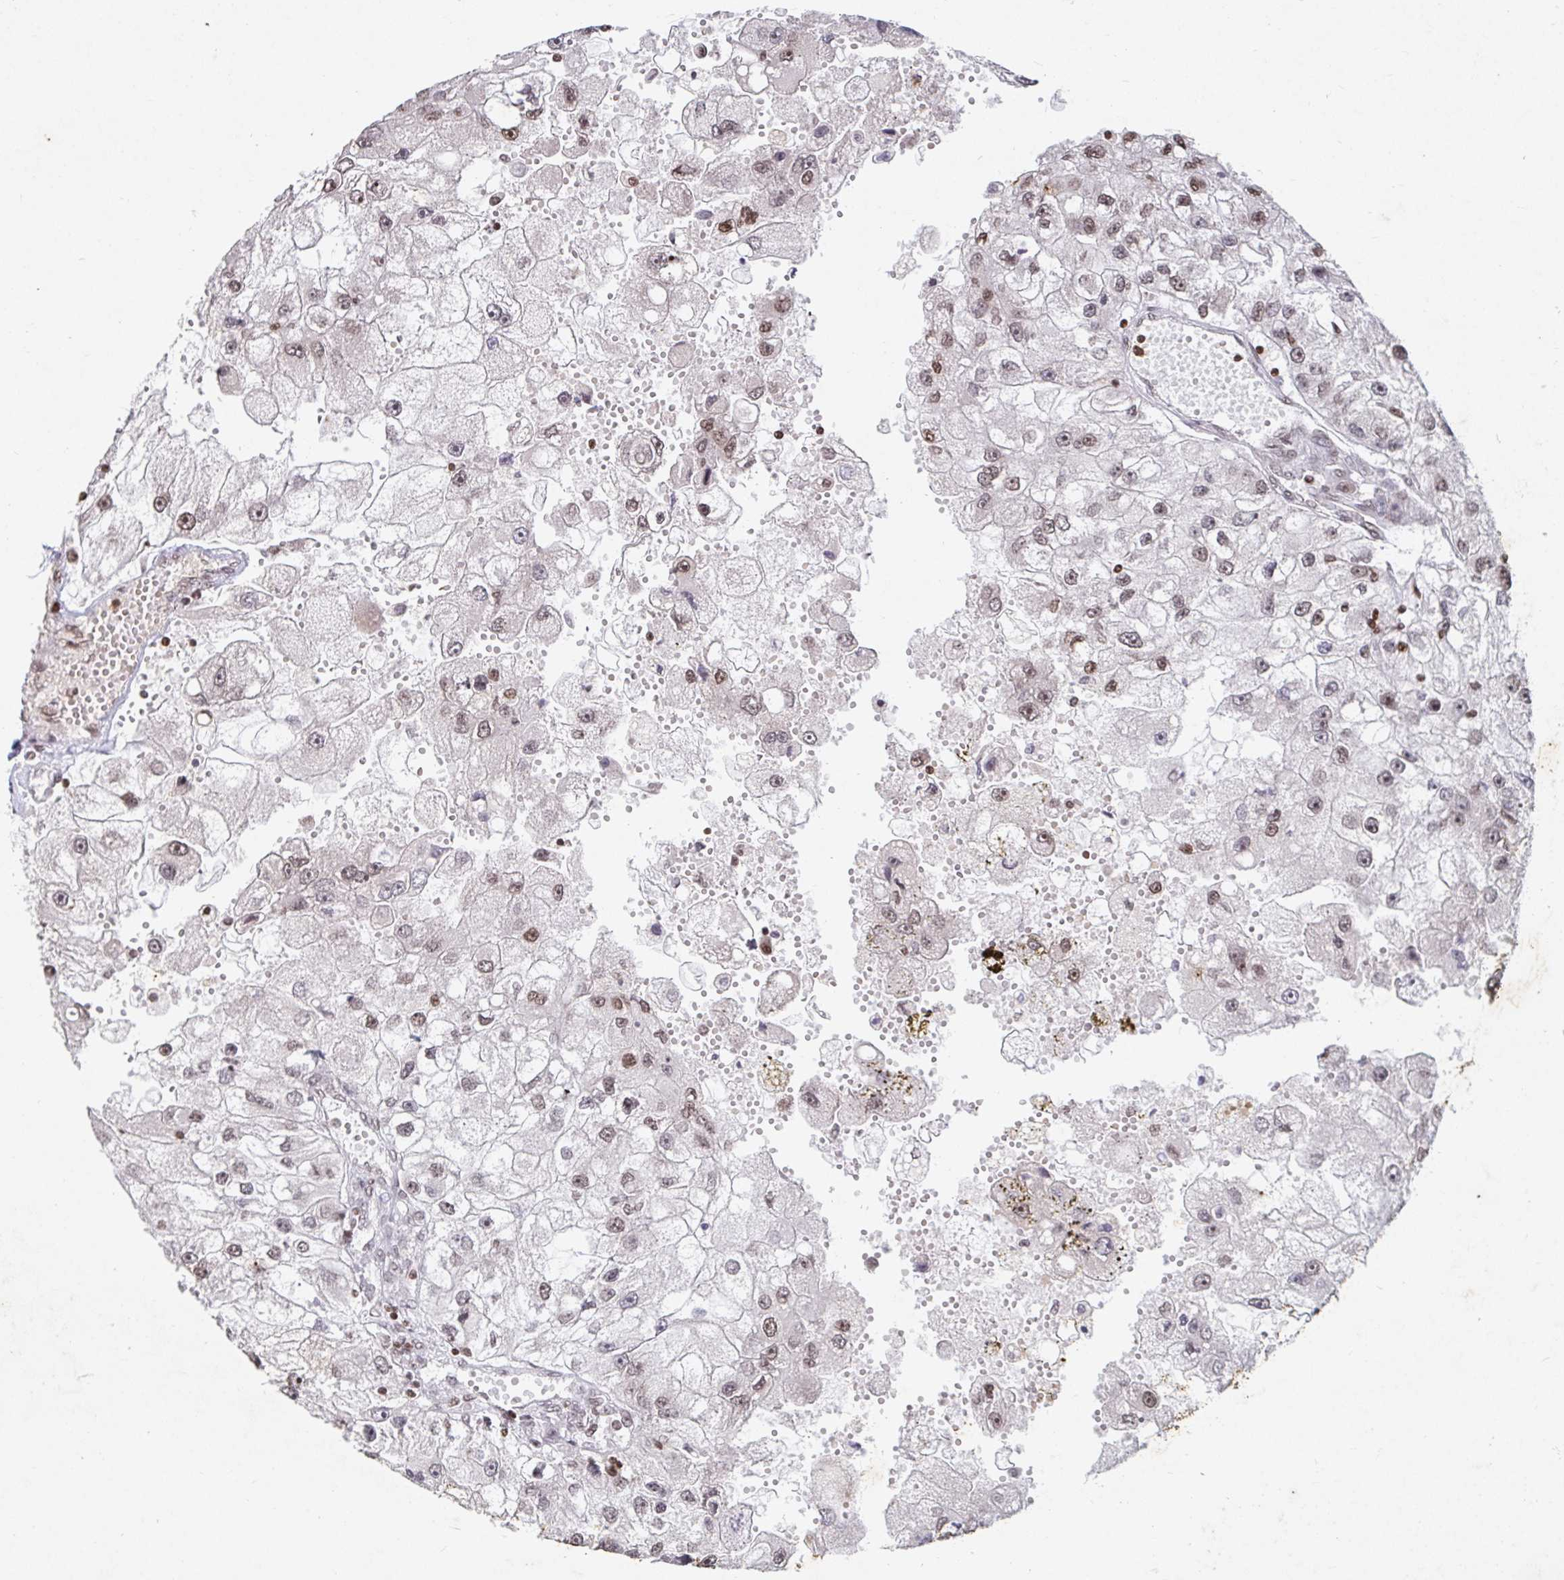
{"staining": {"intensity": "moderate", "quantity": ">75%", "location": "nuclear"}, "tissue": "renal cancer", "cell_type": "Tumor cells", "image_type": "cancer", "snomed": [{"axis": "morphology", "description": "Adenocarcinoma, NOS"}, {"axis": "topography", "description": "Kidney"}], "caption": "This is a photomicrograph of IHC staining of renal cancer, which shows moderate positivity in the nuclear of tumor cells.", "gene": "C19orf53", "patient": {"sex": "male", "age": 63}}